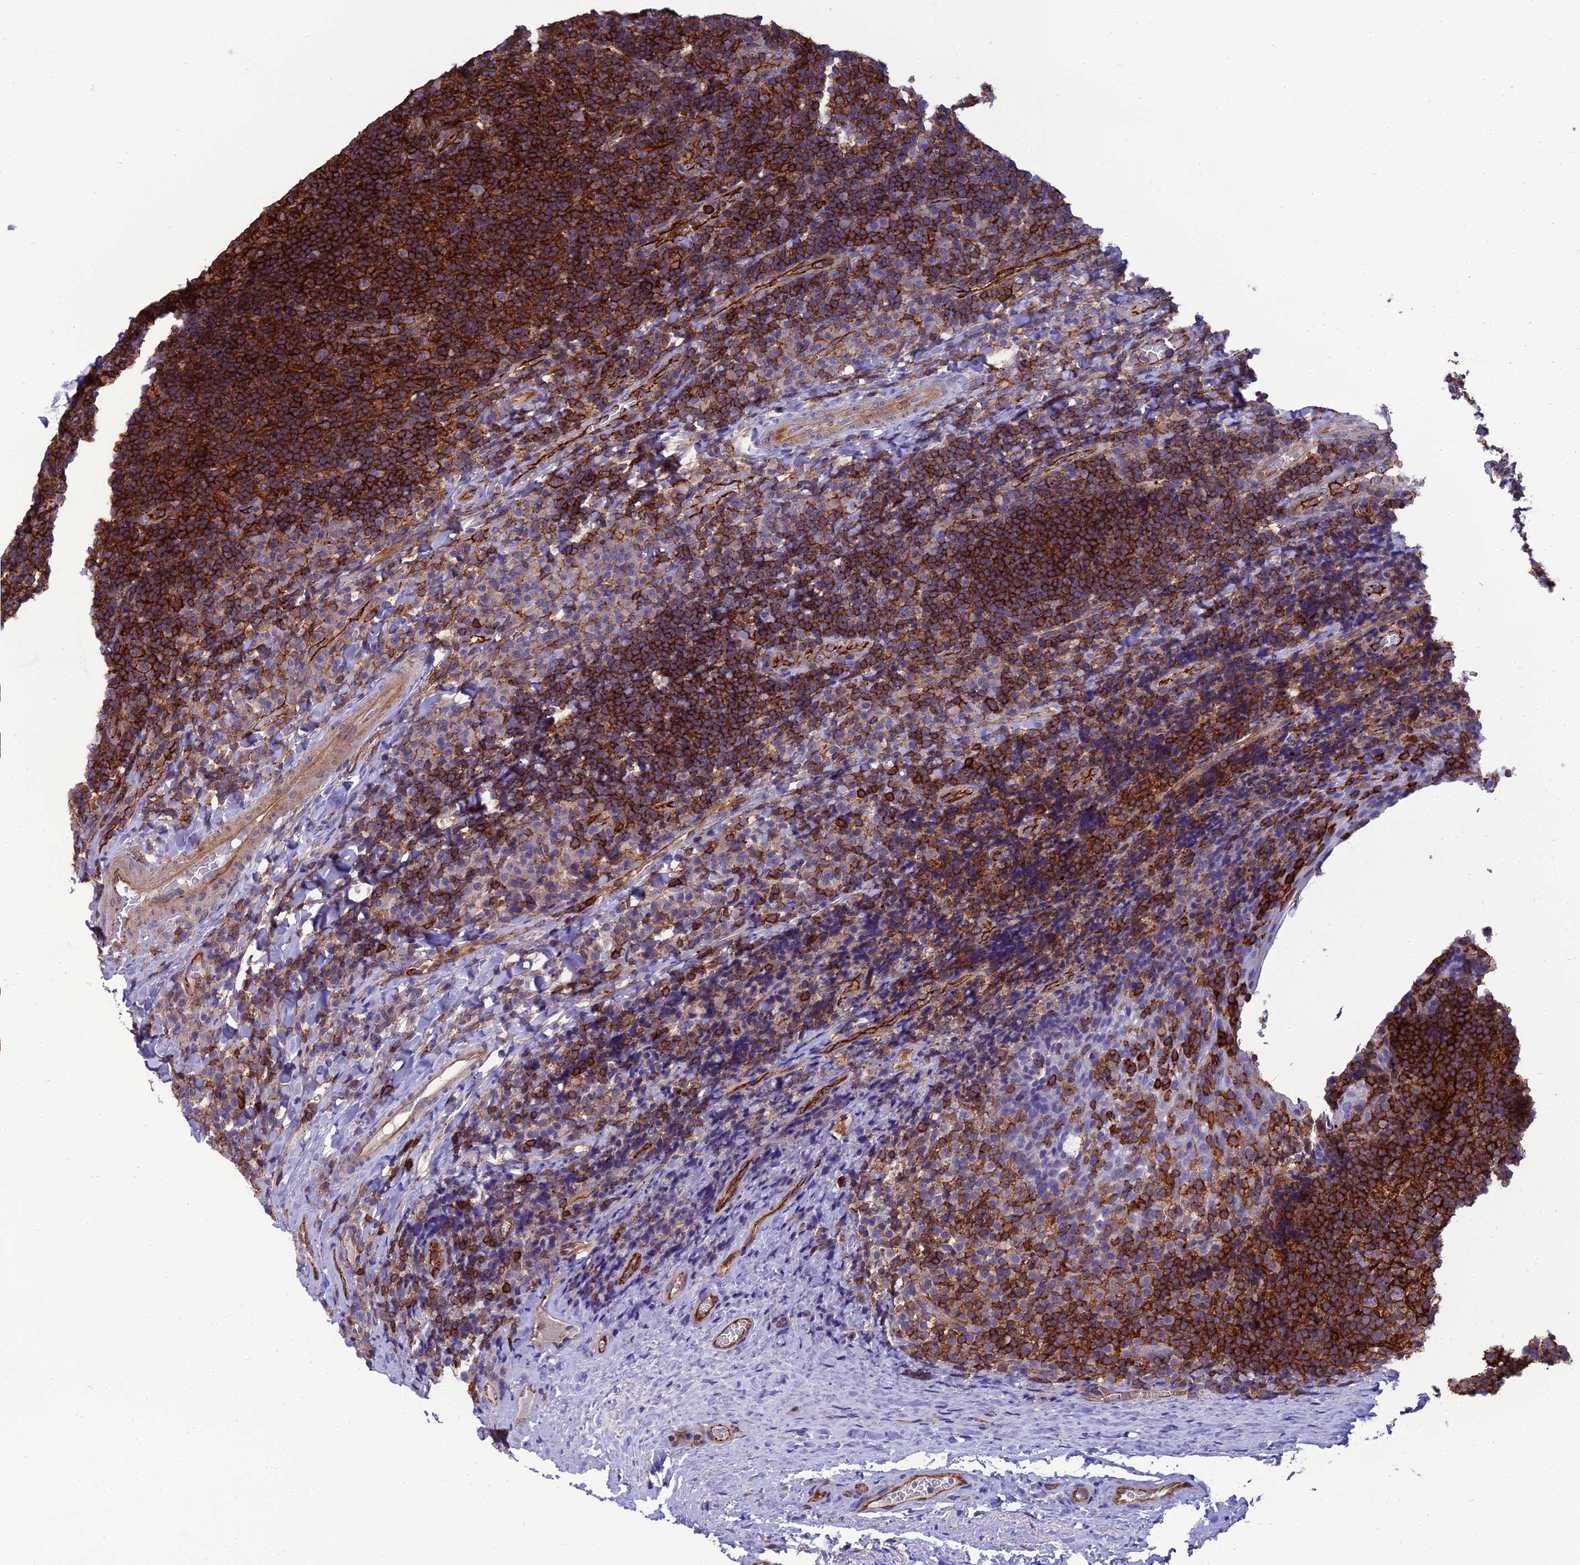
{"staining": {"intensity": "strong", "quantity": ">75%", "location": "cytoplasmic/membranous"}, "tissue": "tonsil", "cell_type": "Germinal center cells", "image_type": "normal", "snomed": [{"axis": "morphology", "description": "Normal tissue, NOS"}, {"axis": "topography", "description": "Tonsil"}], "caption": "Immunohistochemistry micrograph of benign tonsil: human tonsil stained using immunohistochemistry (IHC) reveals high levels of strong protein expression localized specifically in the cytoplasmic/membranous of germinal center cells, appearing as a cytoplasmic/membranous brown color.", "gene": "PPP1R18", "patient": {"sex": "male", "age": 17}}